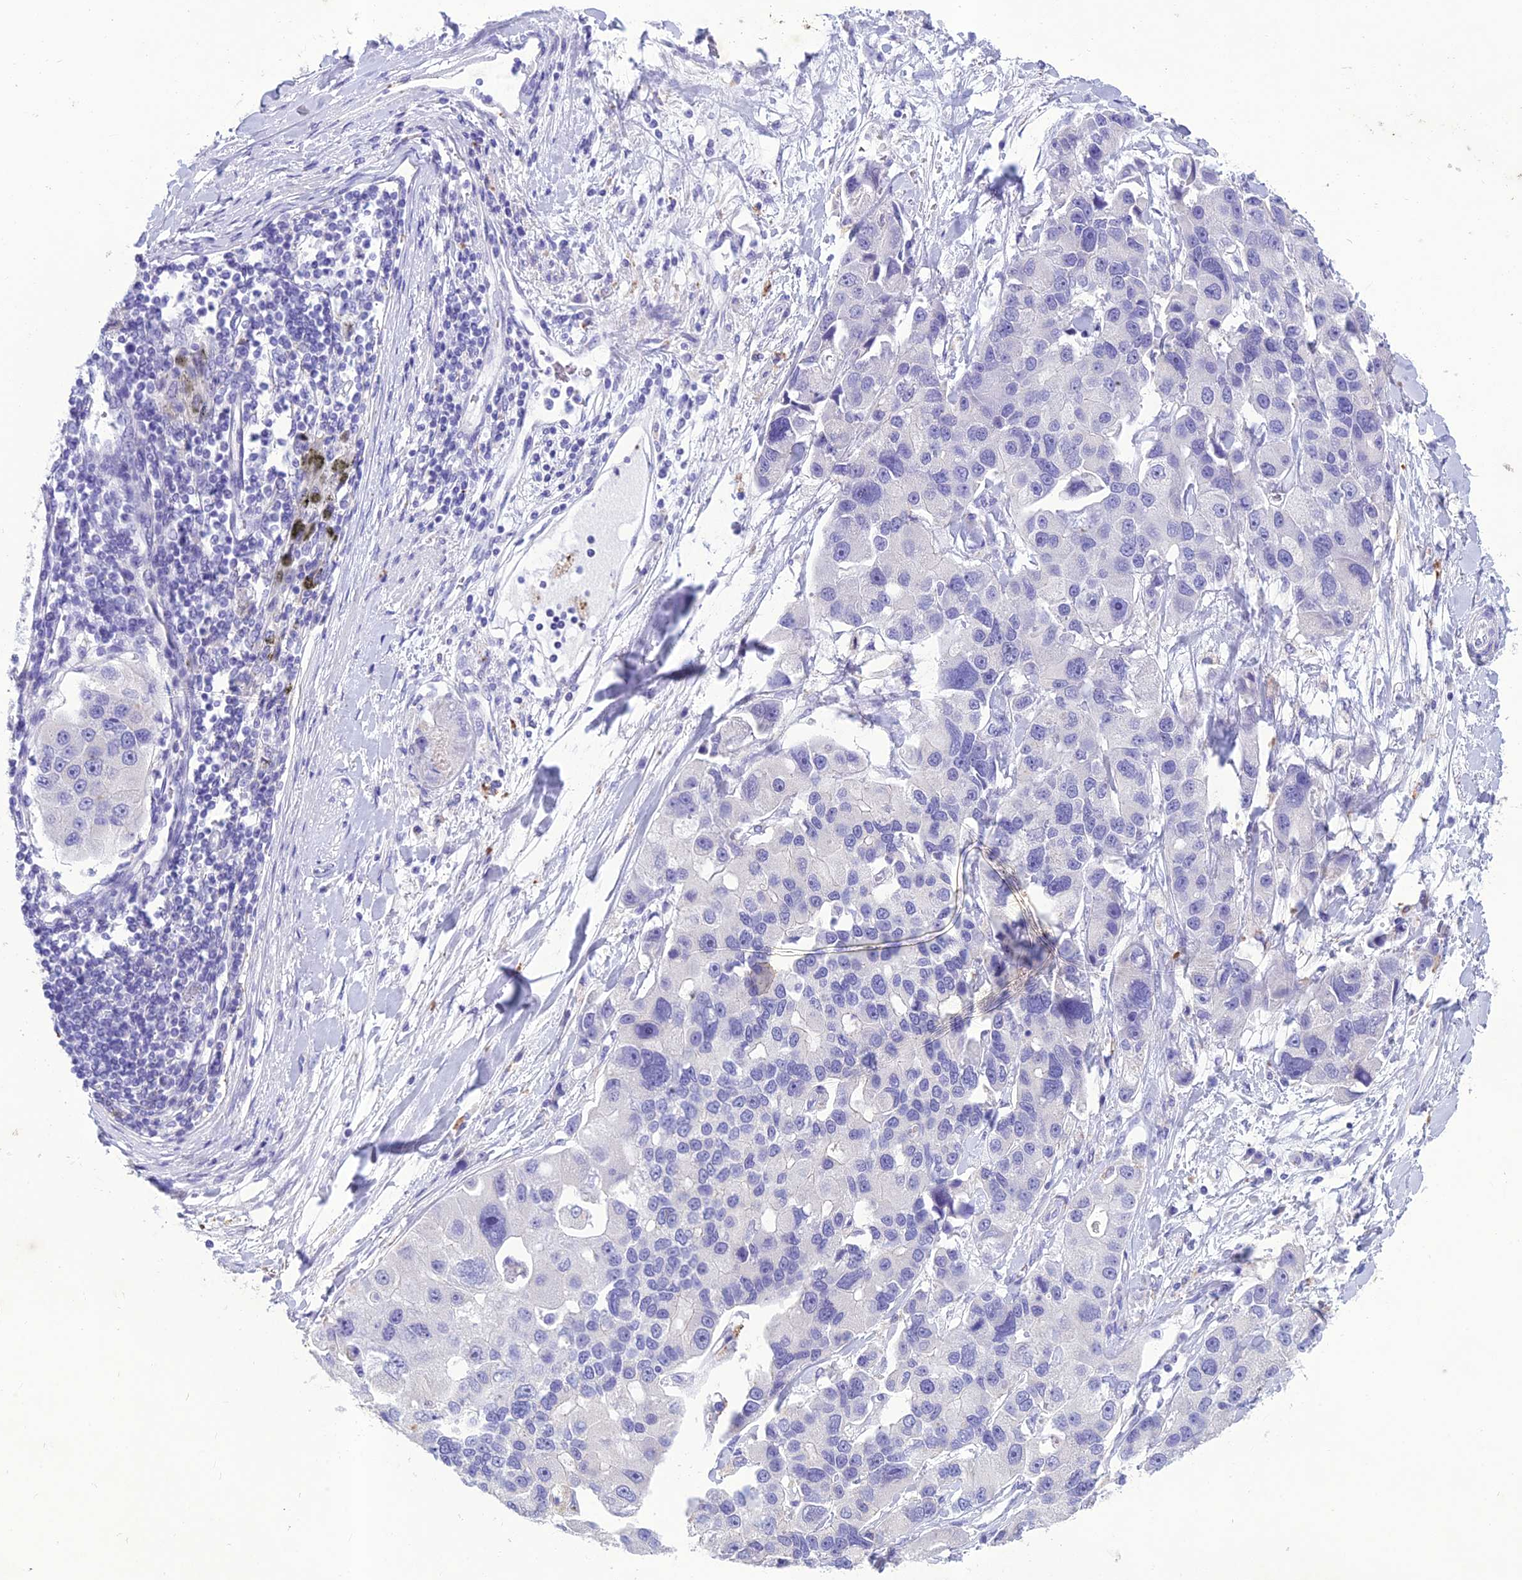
{"staining": {"intensity": "negative", "quantity": "none", "location": "none"}, "tissue": "lung cancer", "cell_type": "Tumor cells", "image_type": "cancer", "snomed": [{"axis": "morphology", "description": "Adenocarcinoma, NOS"}, {"axis": "topography", "description": "Lung"}], "caption": "Photomicrograph shows no protein expression in tumor cells of lung adenocarcinoma tissue. The staining was performed using DAB to visualize the protein expression in brown, while the nuclei were stained in blue with hematoxylin (Magnification: 20x).", "gene": "IFT172", "patient": {"sex": "female", "age": 54}}